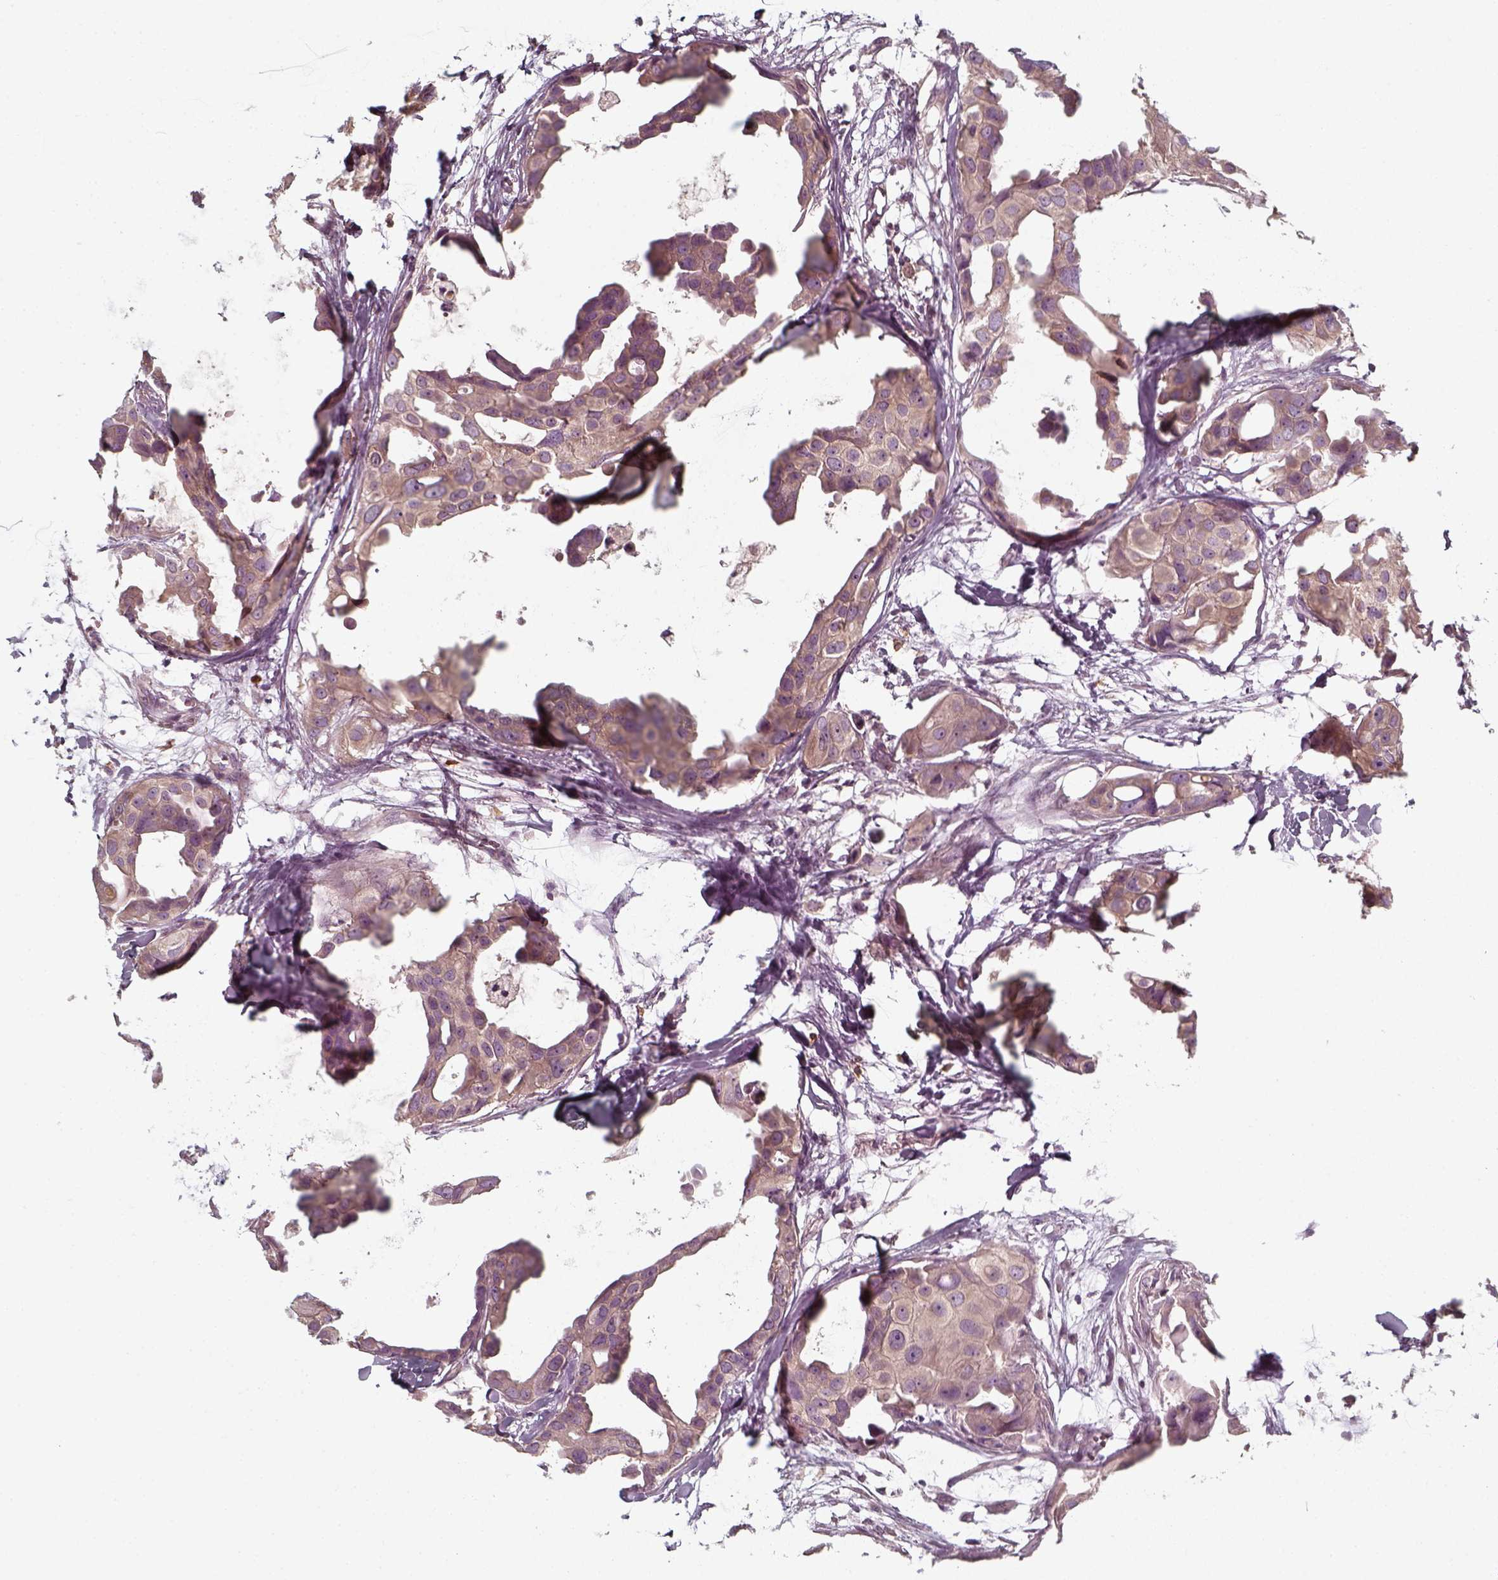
{"staining": {"intensity": "weak", "quantity": "25%-75%", "location": "cytoplasmic/membranous"}, "tissue": "breast cancer", "cell_type": "Tumor cells", "image_type": "cancer", "snomed": [{"axis": "morphology", "description": "Duct carcinoma"}, {"axis": "topography", "description": "Breast"}], "caption": "Approximately 25%-75% of tumor cells in breast cancer (invasive ductal carcinoma) reveal weak cytoplasmic/membranous protein positivity as visualized by brown immunohistochemical staining.", "gene": "UNC13D", "patient": {"sex": "female", "age": 38}}